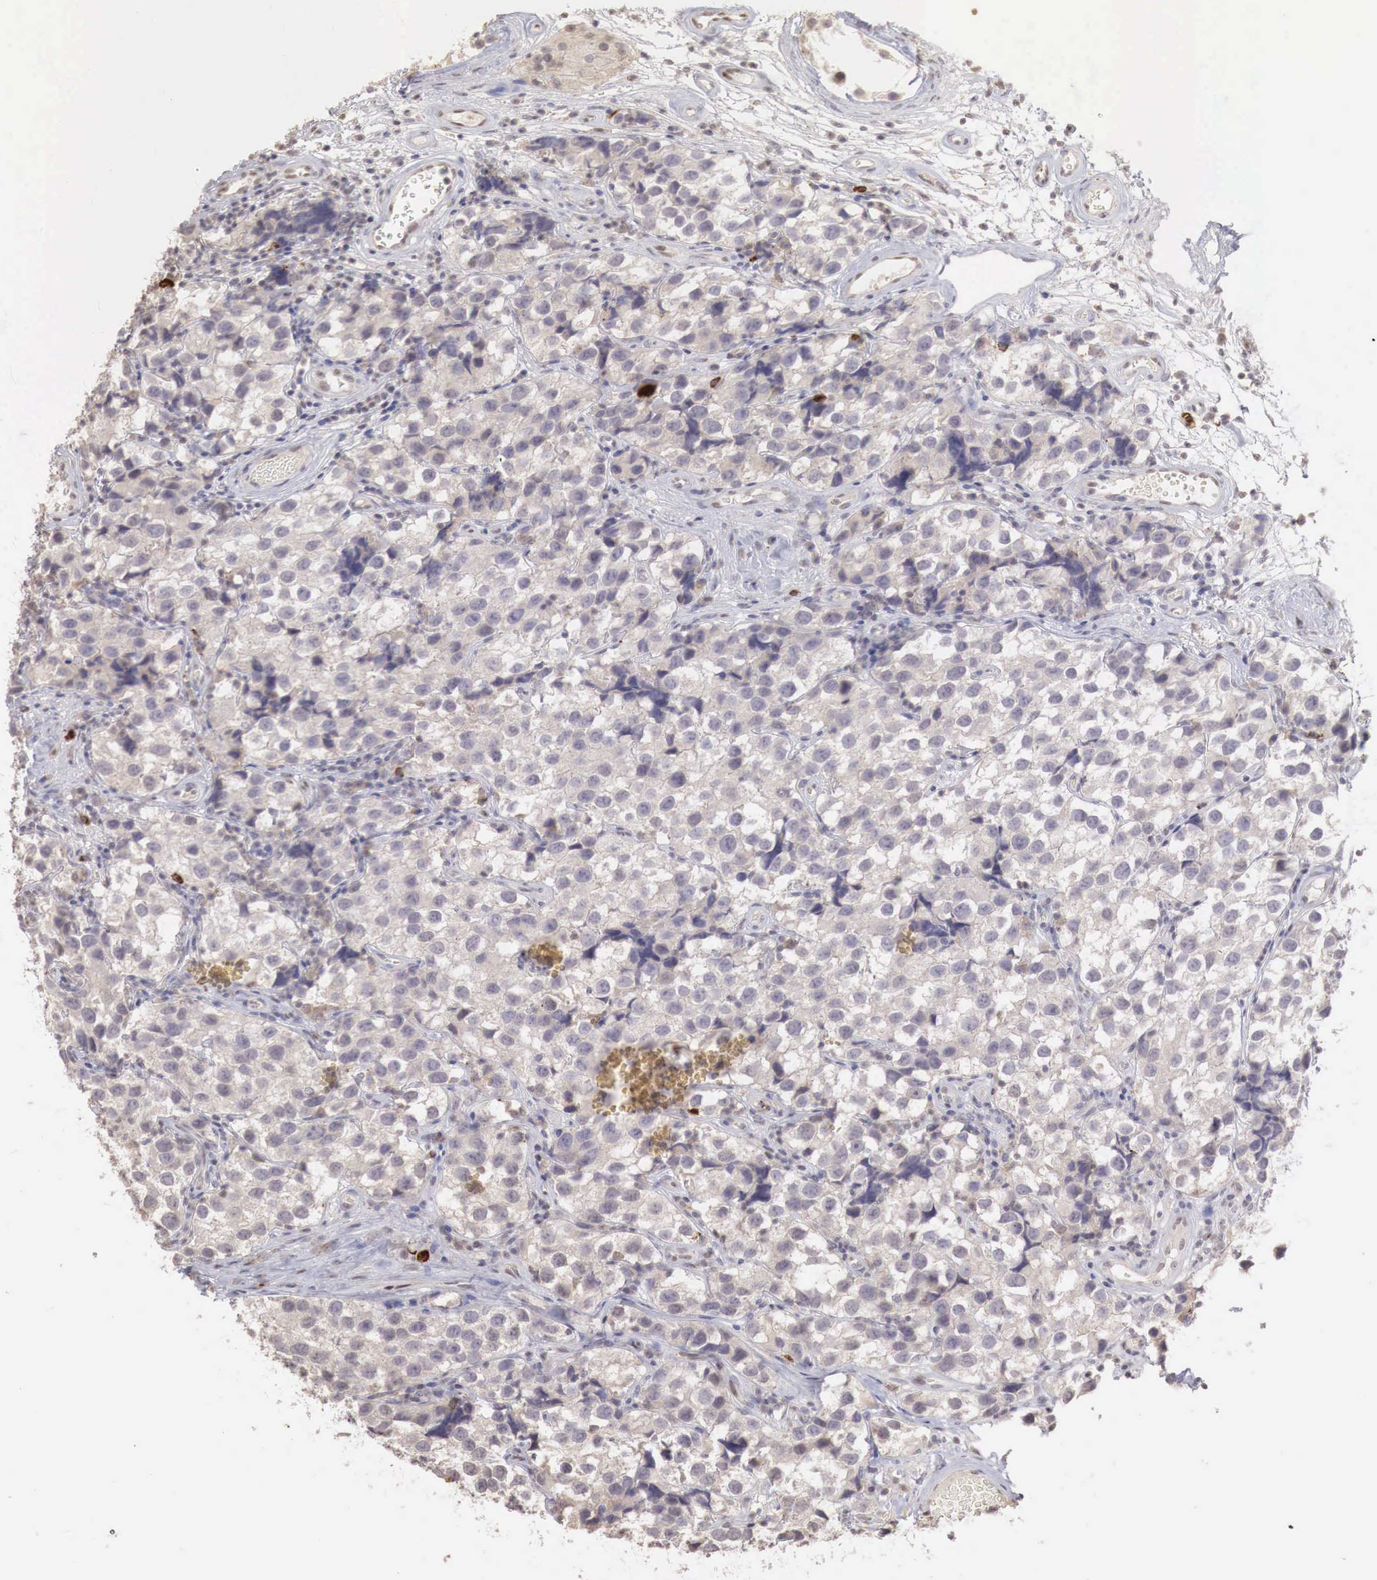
{"staining": {"intensity": "weak", "quantity": ">75%", "location": "cytoplasmic/membranous"}, "tissue": "testis cancer", "cell_type": "Tumor cells", "image_type": "cancer", "snomed": [{"axis": "morphology", "description": "Seminoma, NOS"}, {"axis": "topography", "description": "Testis"}], "caption": "Tumor cells reveal low levels of weak cytoplasmic/membranous staining in approximately >75% of cells in human testis seminoma.", "gene": "TBC1D9", "patient": {"sex": "male", "age": 39}}